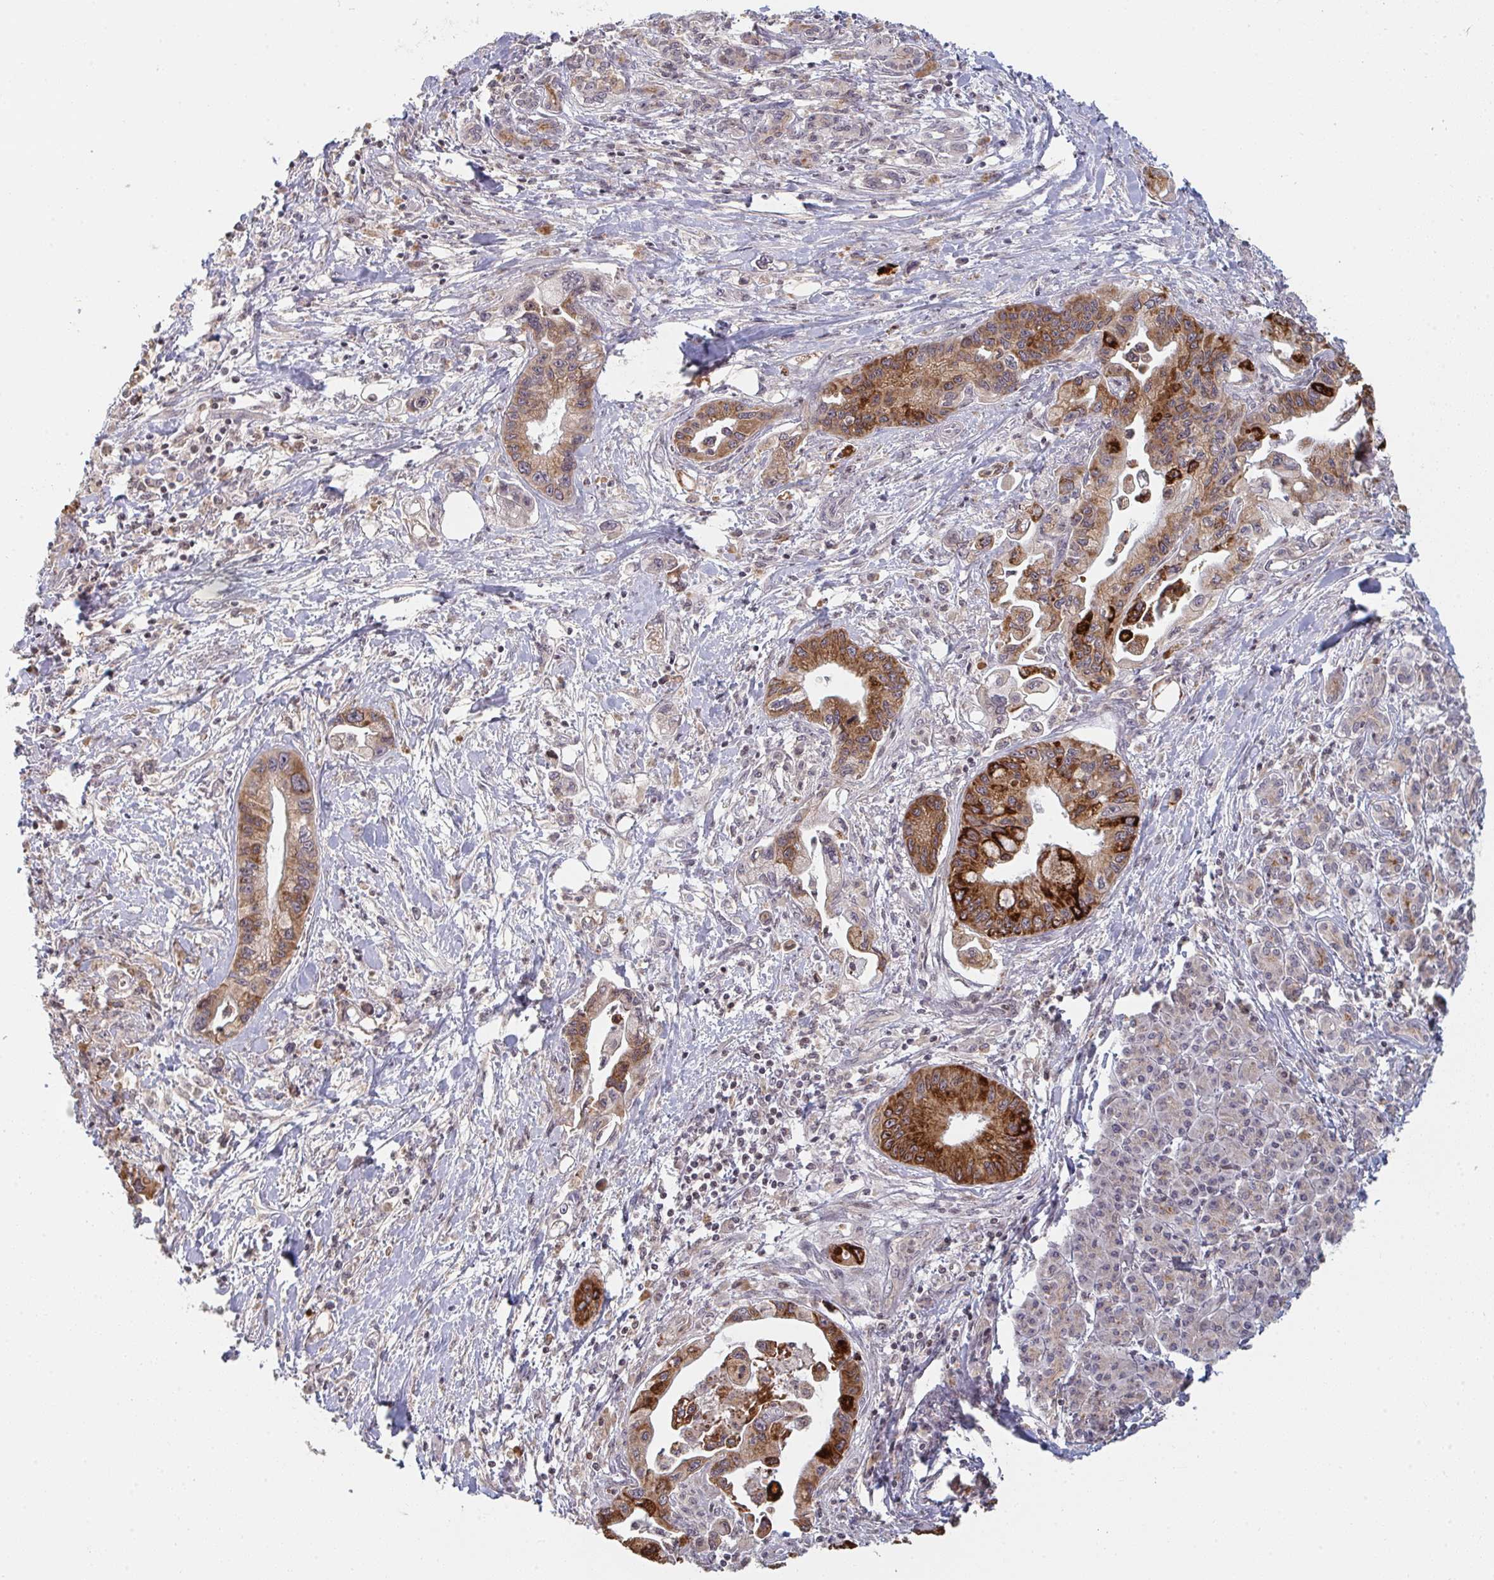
{"staining": {"intensity": "strong", "quantity": ">75%", "location": "cytoplasmic/membranous"}, "tissue": "pancreatic cancer", "cell_type": "Tumor cells", "image_type": "cancer", "snomed": [{"axis": "morphology", "description": "Adenocarcinoma, NOS"}, {"axis": "topography", "description": "Pancreas"}], "caption": "Human pancreatic adenocarcinoma stained with a protein marker displays strong staining in tumor cells.", "gene": "DCST1", "patient": {"sex": "male", "age": 61}}